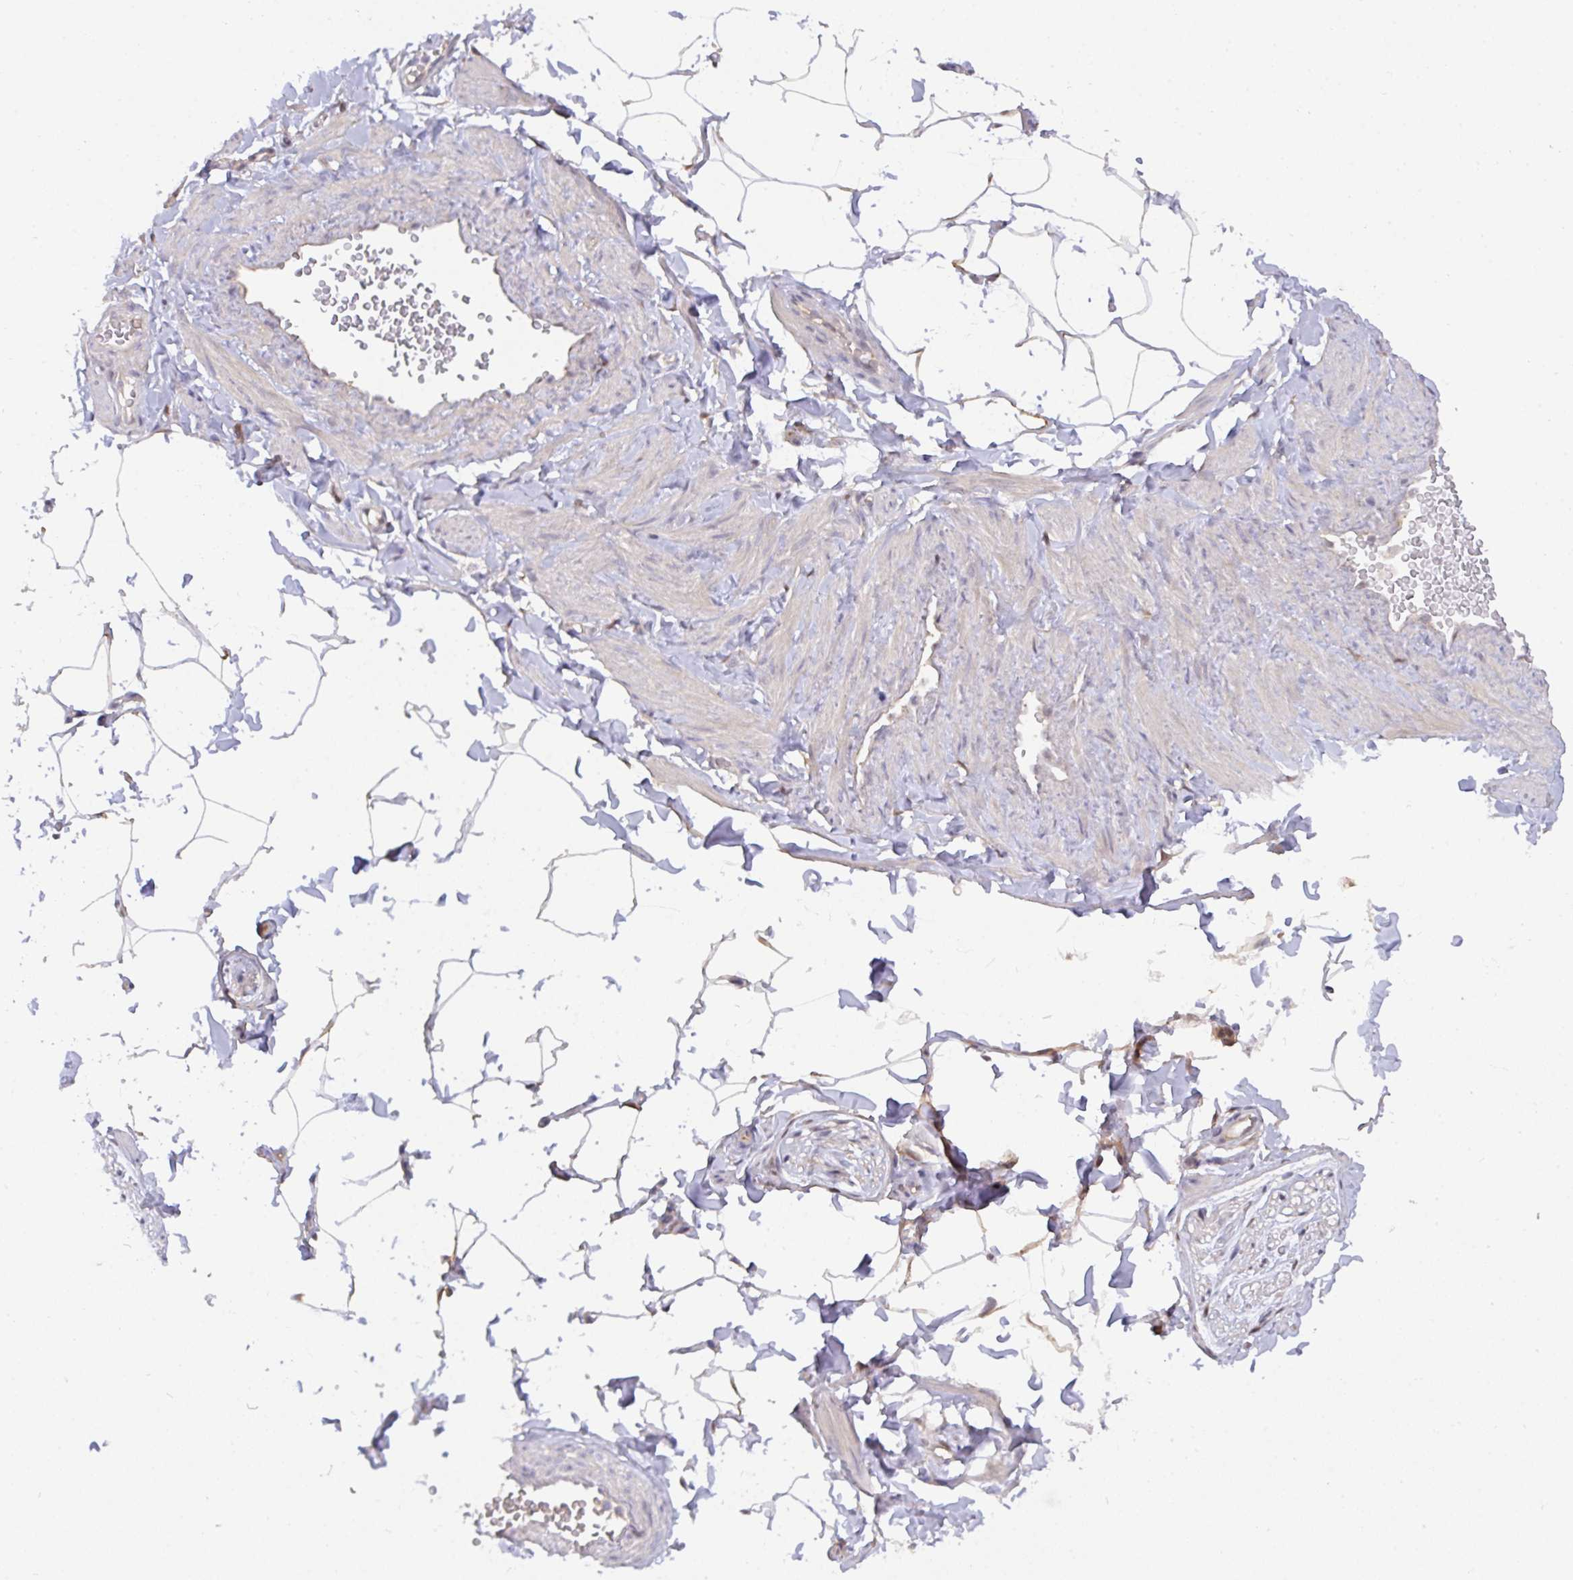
{"staining": {"intensity": "negative", "quantity": "none", "location": "none"}, "tissue": "adipose tissue", "cell_type": "Adipocytes", "image_type": "normal", "snomed": [{"axis": "morphology", "description": "Normal tissue, NOS"}, {"axis": "topography", "description": "Soft tissue"}, {"axis": "topography", "description": "Adipose tissue"}, {"axis": "topography", "description": "Vascular tissue"}, {"axis": "topography", "description": "Peripheral nerve tissue"}], "caption": "A histopathology image of human adipose tissue is negative for staining in adipocytes. (DAB immunohistochemistry (IHC) visualized using brightfield microscopy, high magnification).", "gene": "L3HYPDH", "patient": {"sex": "male", "age": 29}}